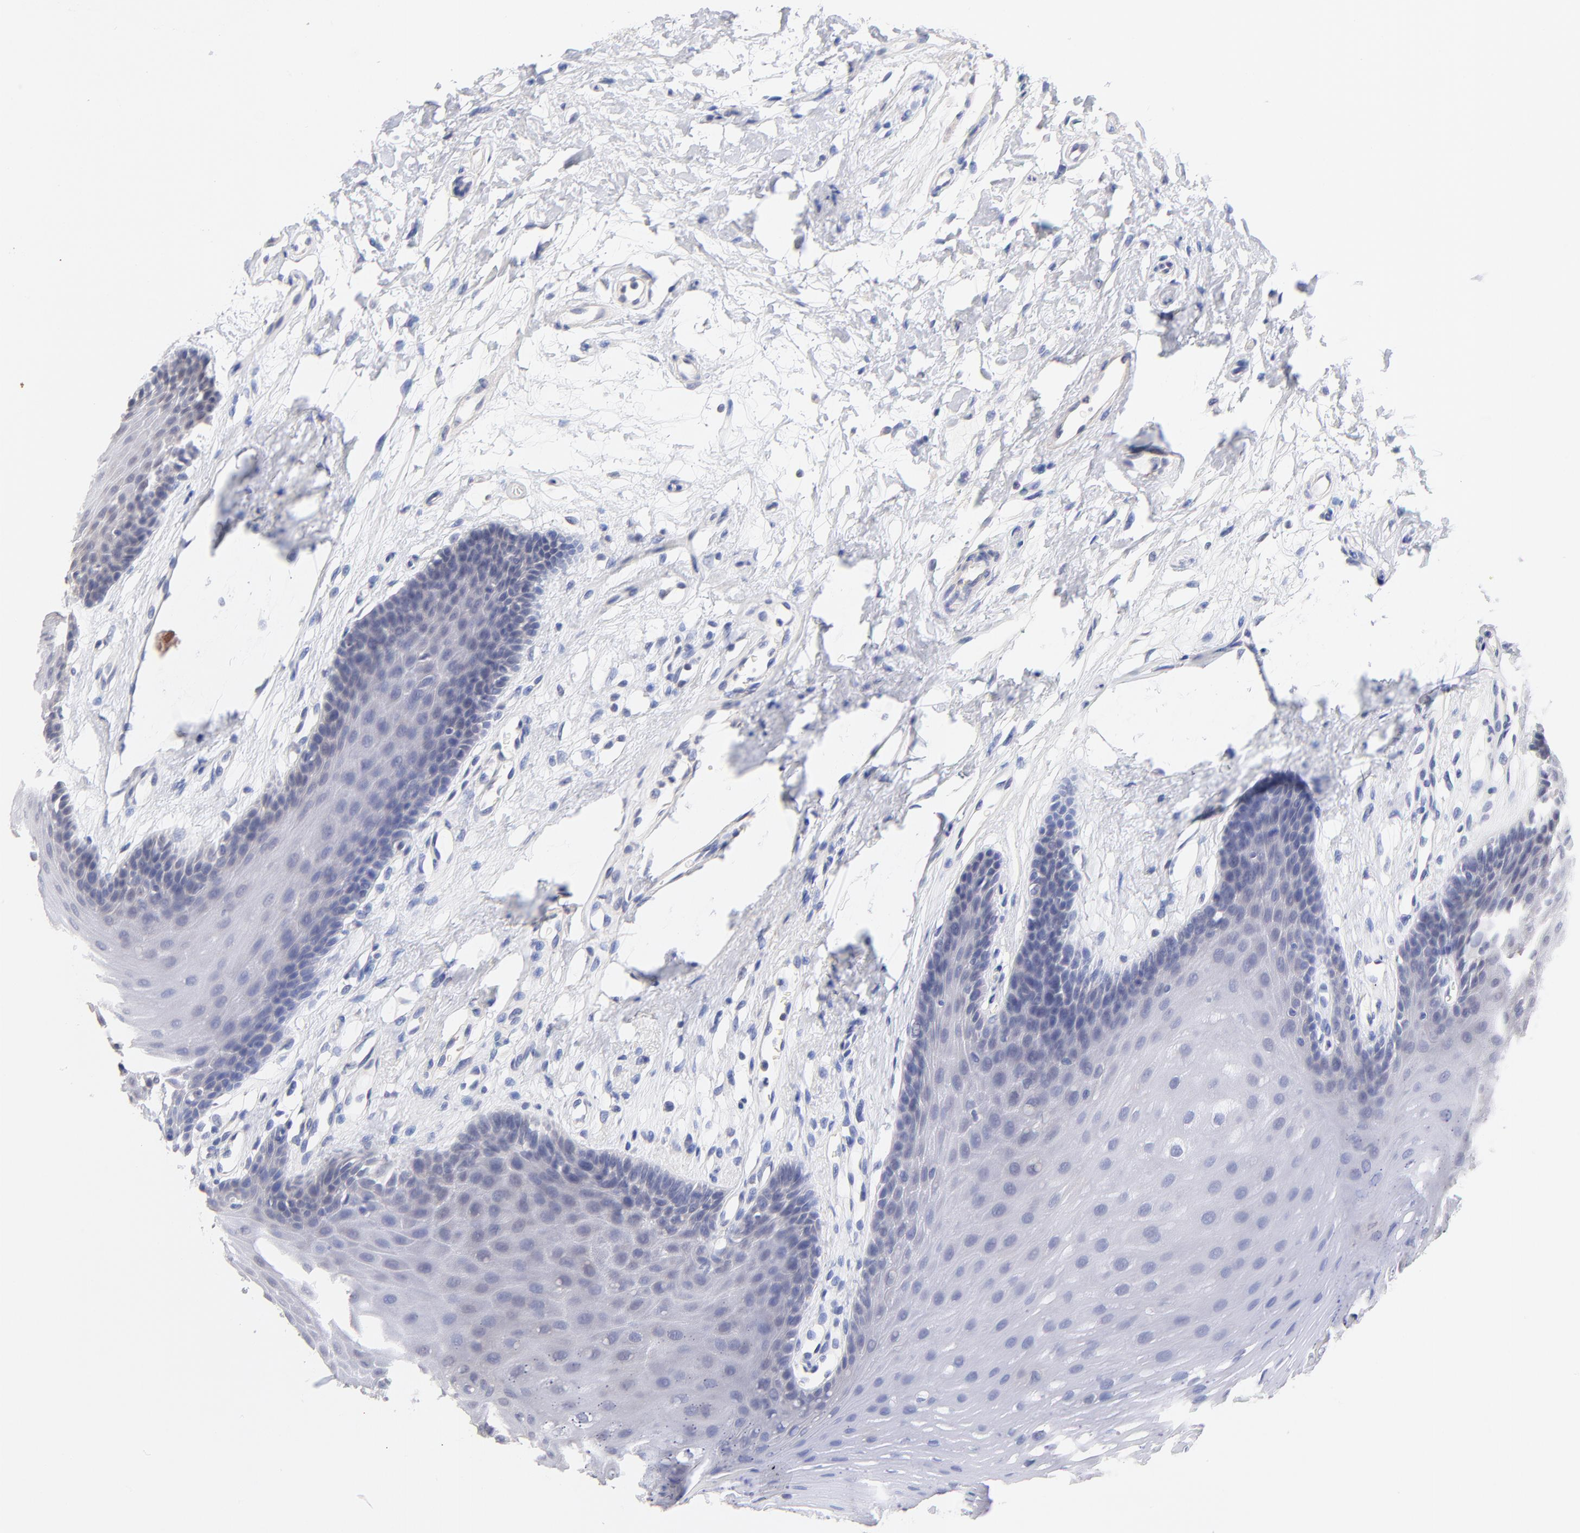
{"staining": {"intensity": "negative", "quantity": "none", "location": "none"}, "tissue": "oral mucosa", "cell_type": "Squamous epithelial cells", "image_type": "normal", "snomed": [{"axis": "morphology", "description": "Normal tissue, NOS"}, {"axis": "topography", "description": "Oral tissue"}], "caption": "A high-resolution micrograph shows immunohistochemistry (IHC) staining of normal oral mucosa, which displays no significant positivity in squamous epithelial cells.", "gene": "RIBC2", "patient": {"sex": "male", "age": 62}}